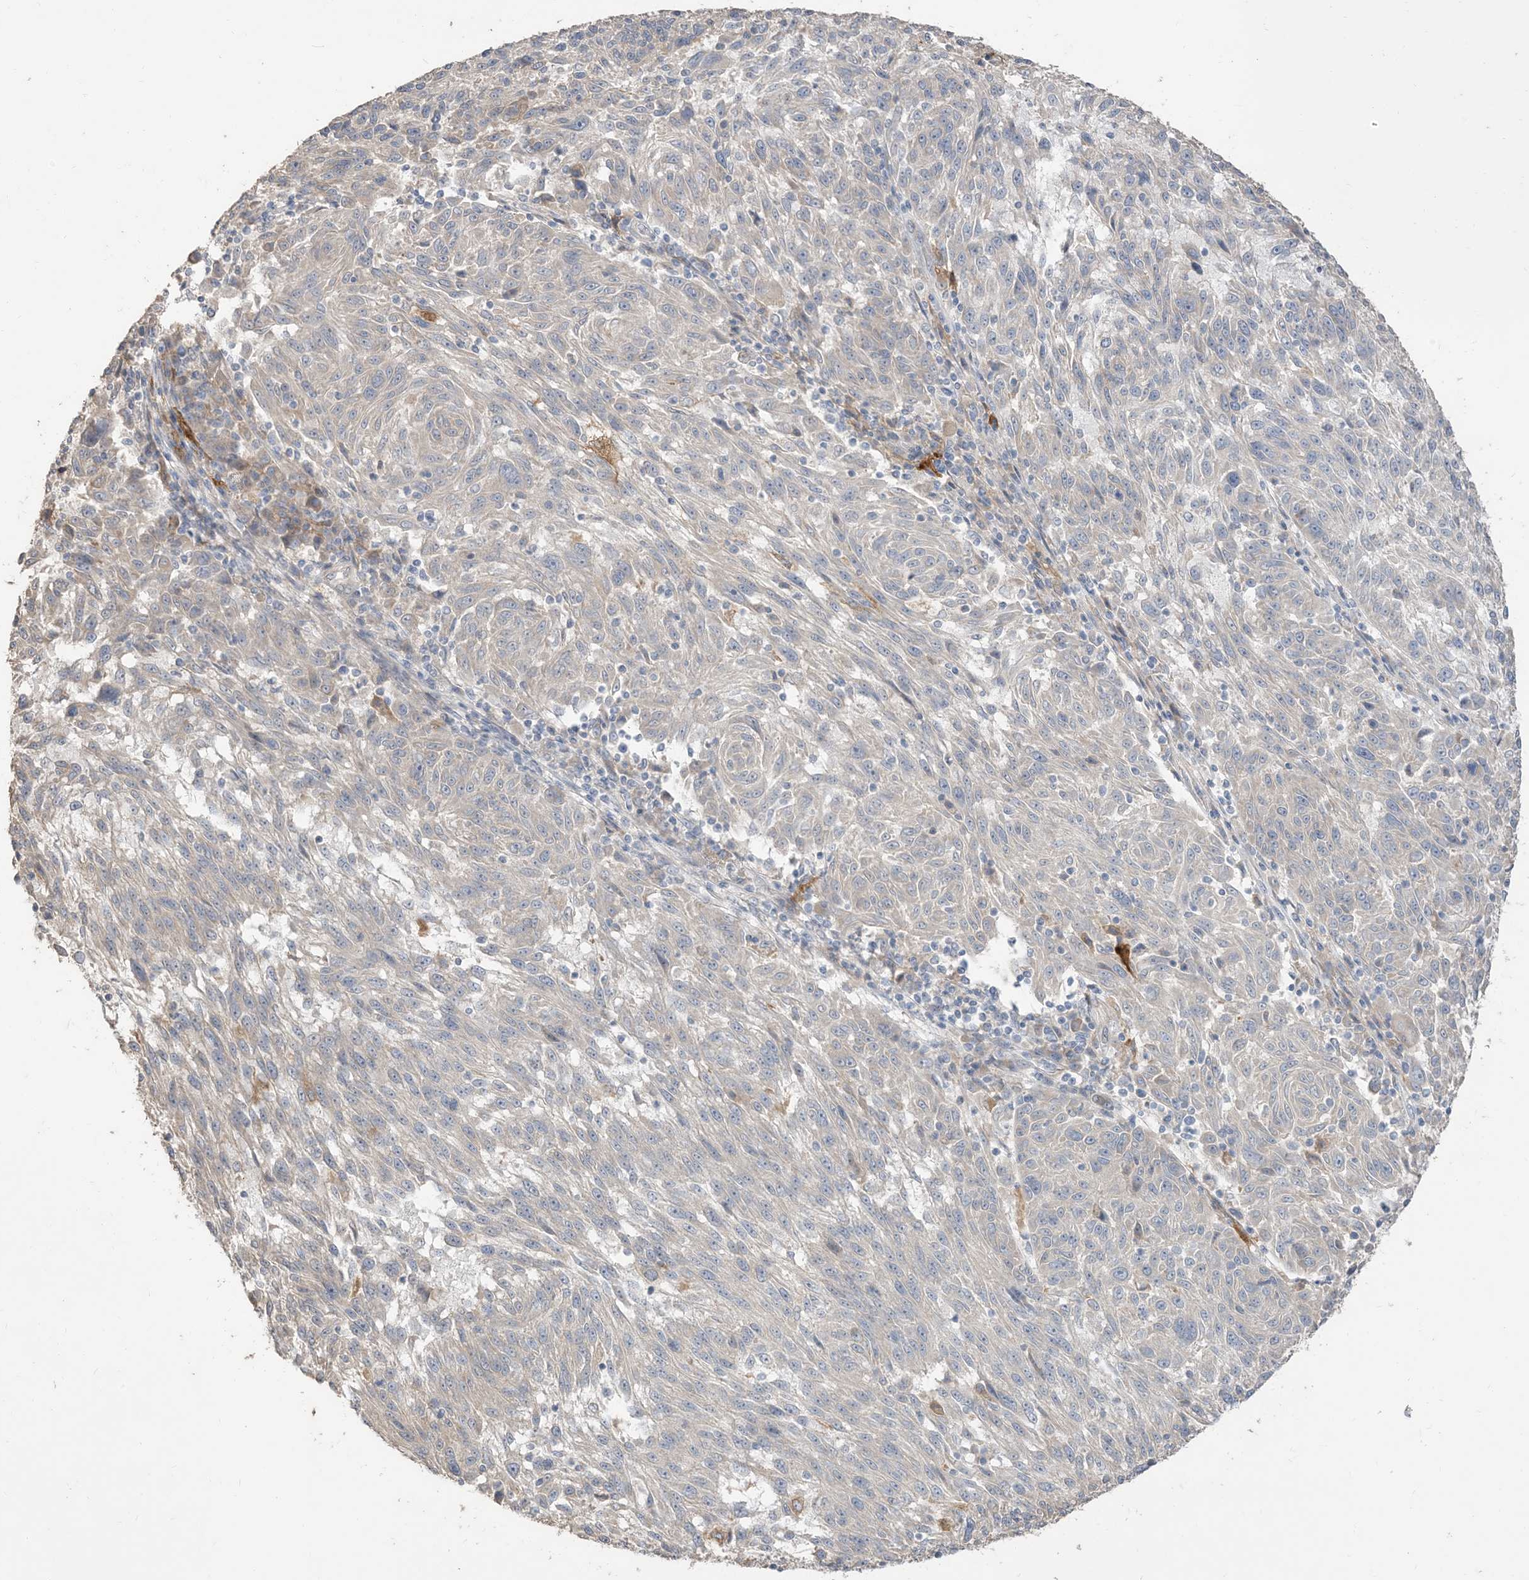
{"staining": {"intensity": "negative", "quantity": "none", "location": "none"}, "tissue": "melanoma", "cell_type": "Tumor cells", "image_type": "cancer", "snomed": [{"axis": "morphology", "description": "Malignant melanoma, NOS"}, {"axis": "topography", "description": "Skin"}], "caption": "An image of melanoma stained for a protein demonstrates no brown staining in tumor cells. (DAB IHC, high magnification).", "gene": "RNF175", "patient": {"sex": "male", "age": 53}}